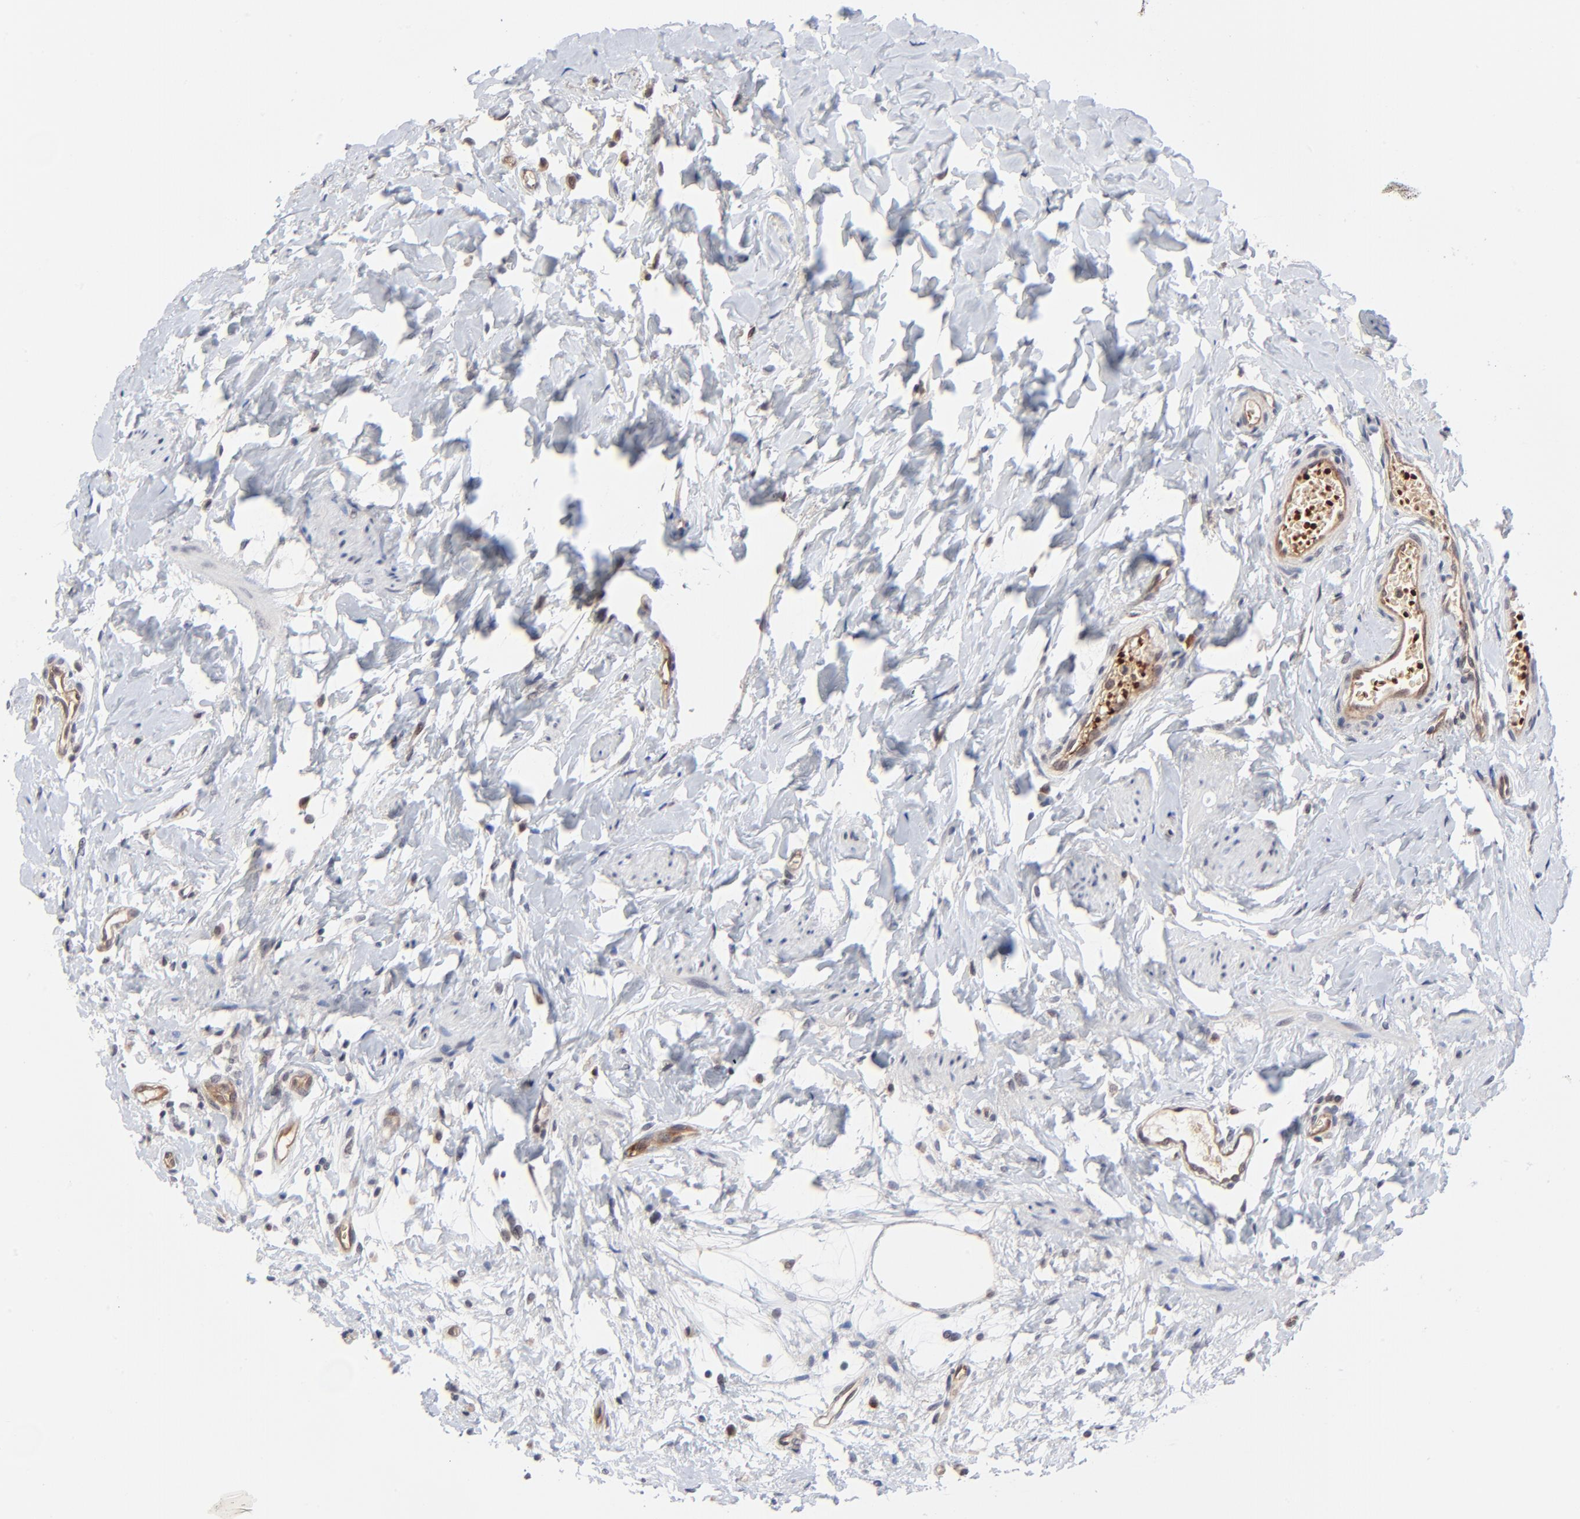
{"staining": {"intensity": "moderate", "quantity": ">75%", "location": "cytoplasmic/membranous"}, "tissue": "urinary bladder", "cell_type": "Urothelial cells", "image_type": "normal", "snomed": [{"axis": "morphology", "description": "Normal tissue, NOS"}, {"axis": "topography", "description": "Urinary bladder"}], "caption": "This image exhibits benign urinary bladder stained with immunohistochemistry (IHC) to label a protein in brown. The cytoplasmic/membranous of urothelial cells show moderate positivity for the protein. Nuclei are counter-stained blue.", "gene": "CASP10", "patient": {"sex": "female", "age": 80}}